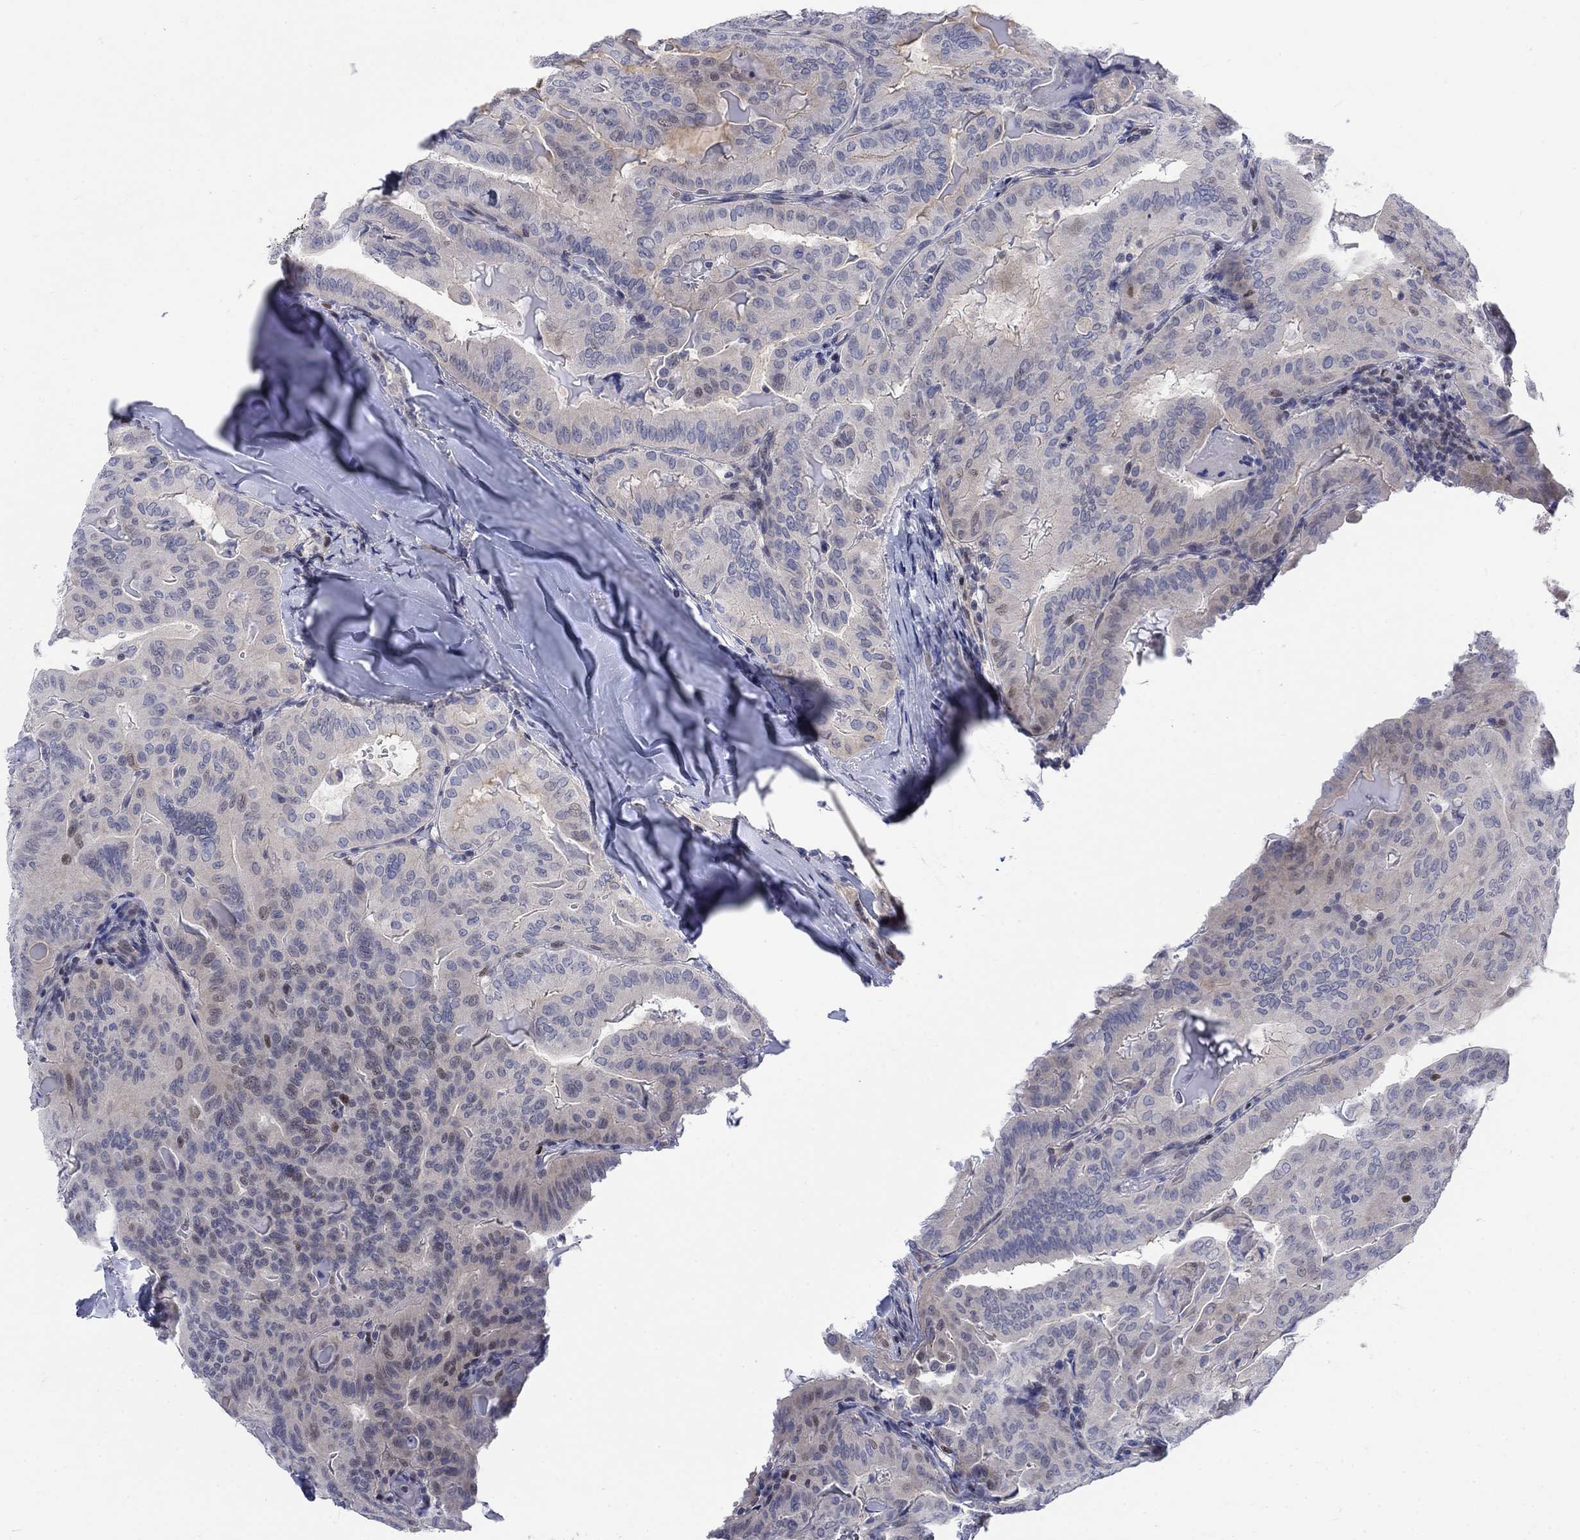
{"staining": {"intensity": "weak", "quantity": "<25%", "location": "cytoplasmic/membranous"}, "tissue": "thyroid cancer", "cell_type": "Tumor cells", "image_type": "cancer", "snomed": [{"axis": "morphology", "description": "Papillary adenocarcinoma, NOS"}, {"axis": "topography", "description": "Thyroid gland"}], "caption": "An immunohistochemistry (IHC) image of thyroid cancer is shown. There is no staining in tumor cells of thyroid cancer. (IHC, brightfield microscopy, high magnification).", "gene": "MYO3A", "patient": {"sex": "female", "age": 68}}